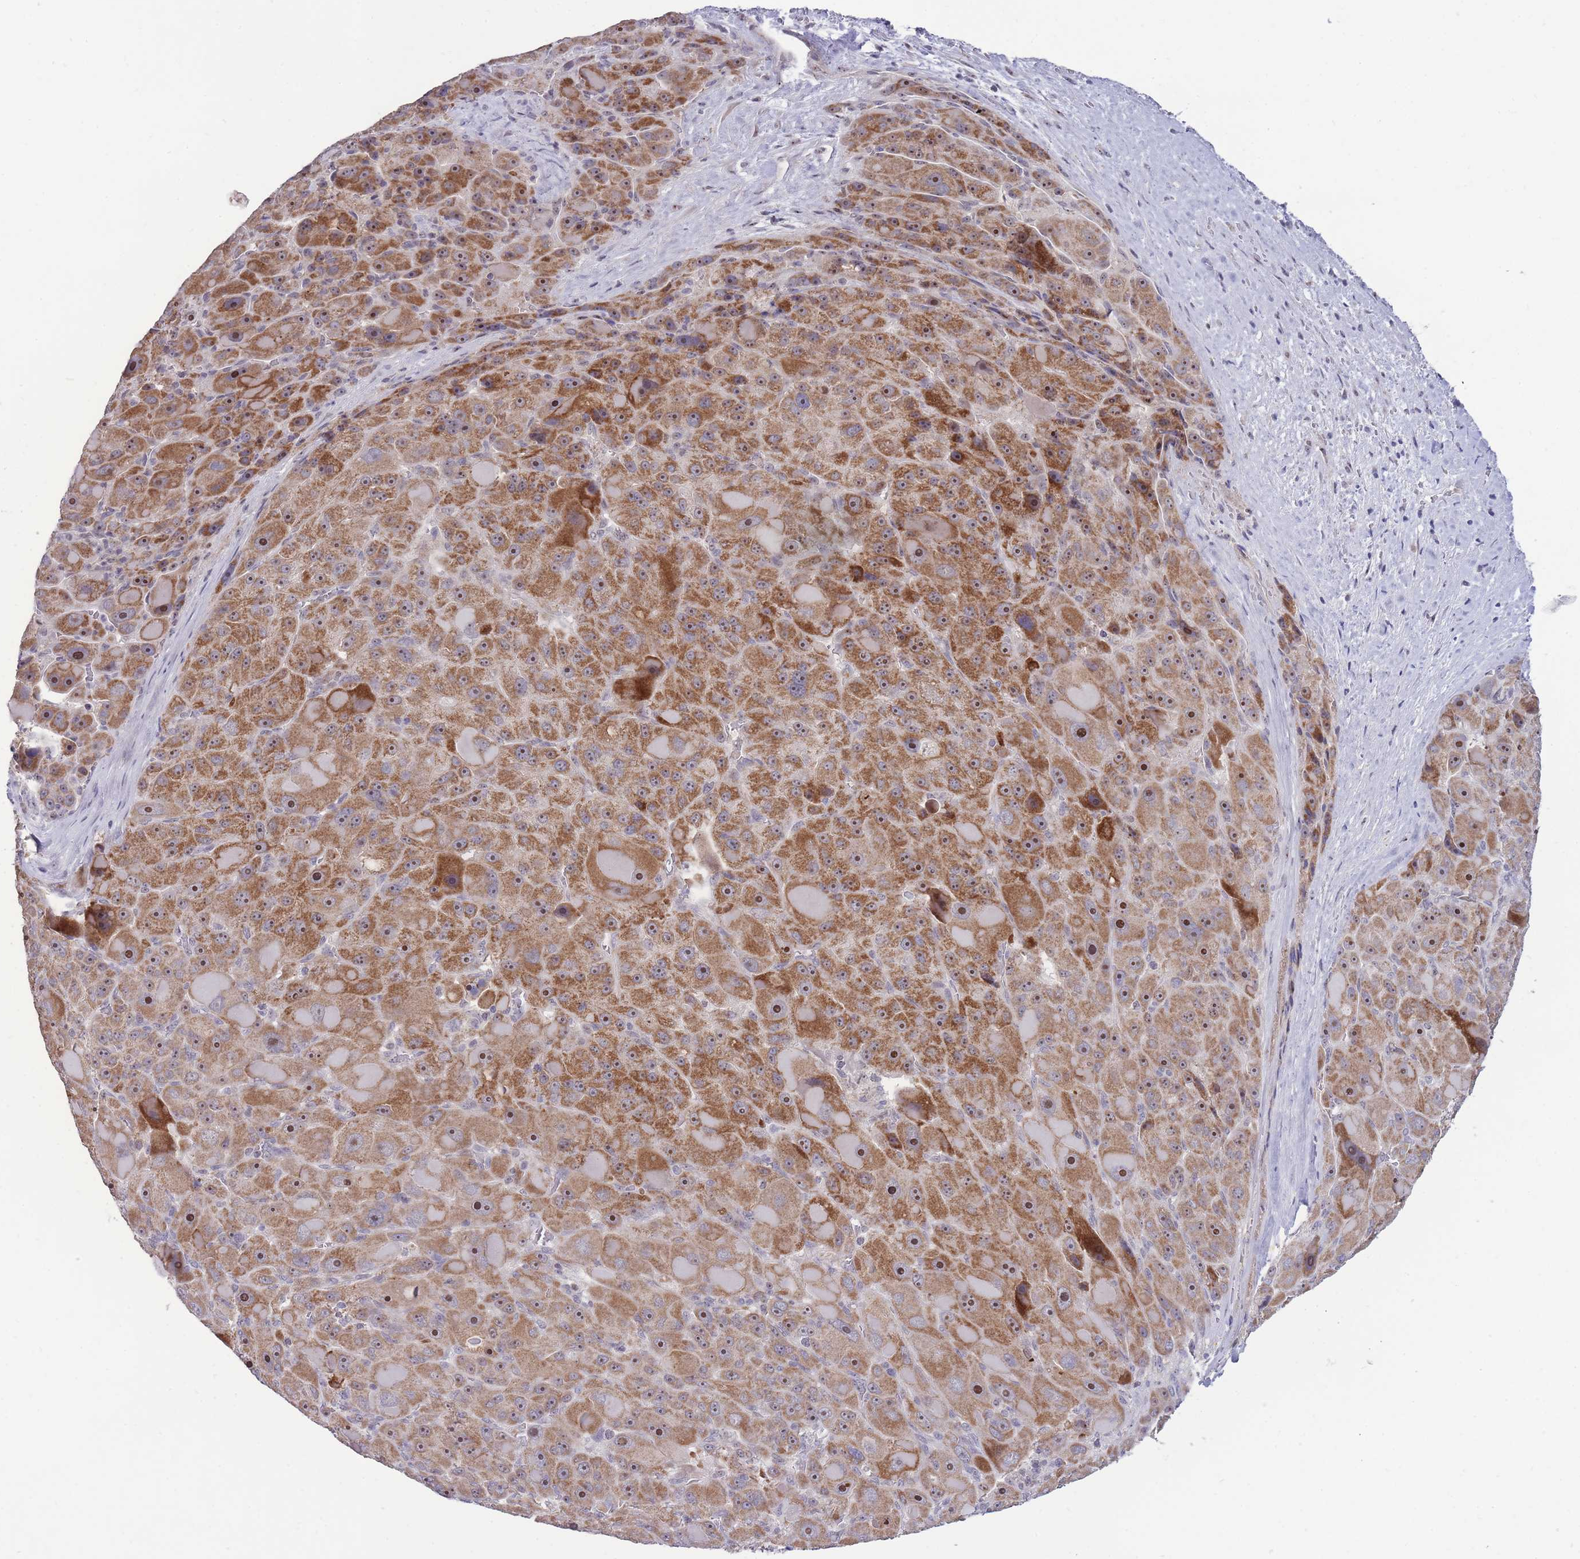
{"staining": {"intensity": "moderate", "quantity": ">75%", "location": "cytoplasmic/membranous,nuclear"}, "tissue": "liver cancer", "cell_type": "Tumor cells", "image_type": "cancer", "snomed": [{"axis": "morphology", "description": "Carcinoma, Hepatocellular, NOS"}, {"axis": "topography", "description": "Liver"}], "caption": "A medium amount of moderate cytoplasmic/membranous and nuclear staining is appreciated in approximately >75% of tumor cells in liver hepatocellular carcinoma tissue. Nuclei are stained in blue.", "gene": "MCIDAS", "patient": {"sex": "male", "age": 76}}